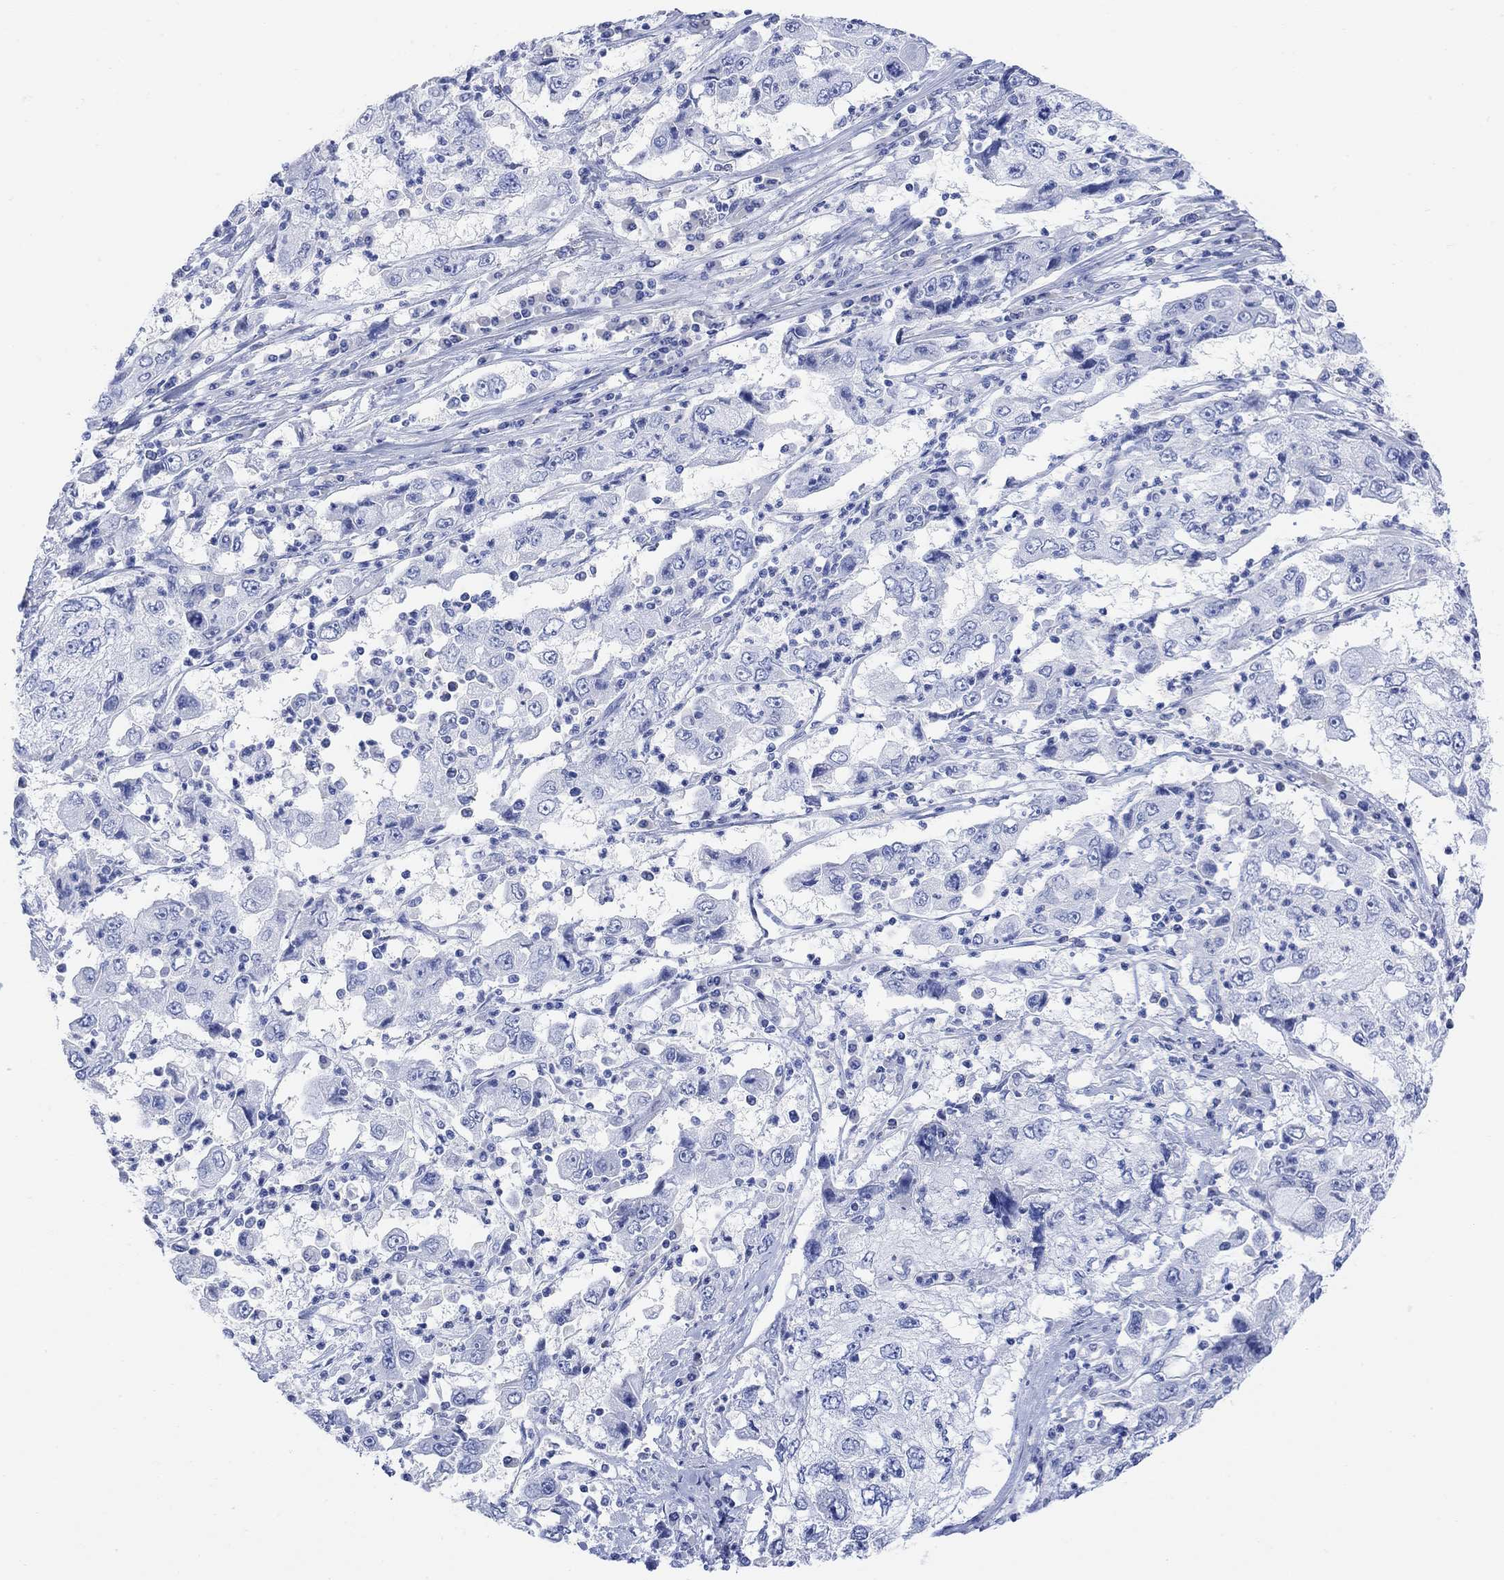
{"staining": {"intensity": "negative", "quantity": "none", "location": "none"}, "tissue": "cervical cancer", "cell_type": "Tumor cells", "image_type": "cancer", "snomed": [{"axis": "morphology", "description": "Squamous cell carcinoma, NOS"}, {"axis": "topography", "description": "Cervix"}], "caption": "DAB immunohistochemical staining of cervical cancer shows no significant staining in tumor cells.", "gene": "GNG13", "patient": {"sex": "female", "age": 36}}